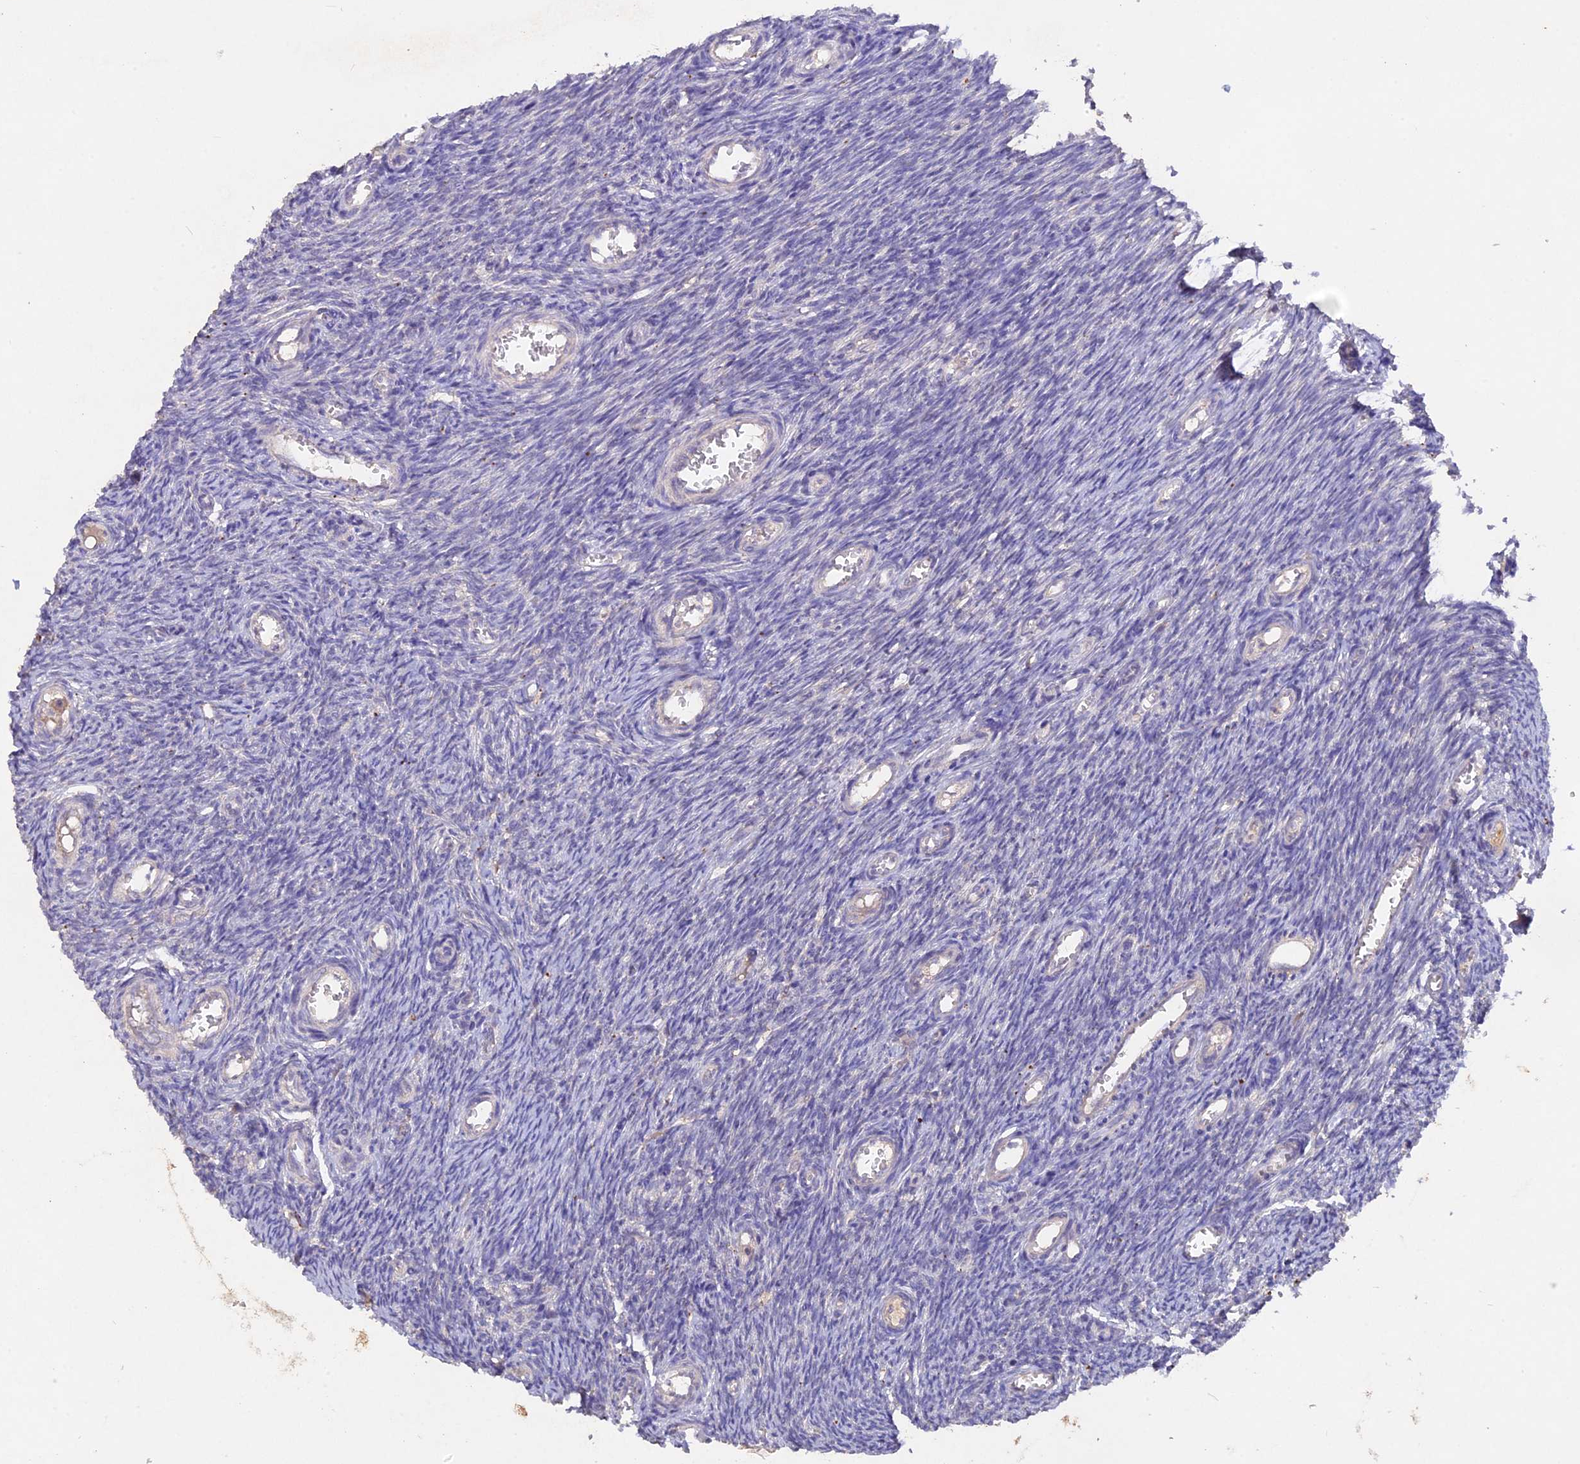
{"staining": {"intensity": "weak", "quantity": ">75%", "location": "cytoplasmic/membranous"}, "tissue": "ovary", "cell_type": "Follicle cells", "image_type": "normal", "snomed": [{"axis": "morphology", "description": "Normal tissue, NOS"}, {"axis": "topography", "description": "Ovary"}], "caption": "High-magnification brightfield microscopy of normal ovary stained with DAB (3,3'-diaminobenzidine) (brown) and counterstained with hematoxylin (blue). follicle cells exhibit weak cytoplasmic/membranous positivity is present in approximately>75% of cells.", "gene": "SLC26A4", "patient": {"sex": "female", "age": 44}}